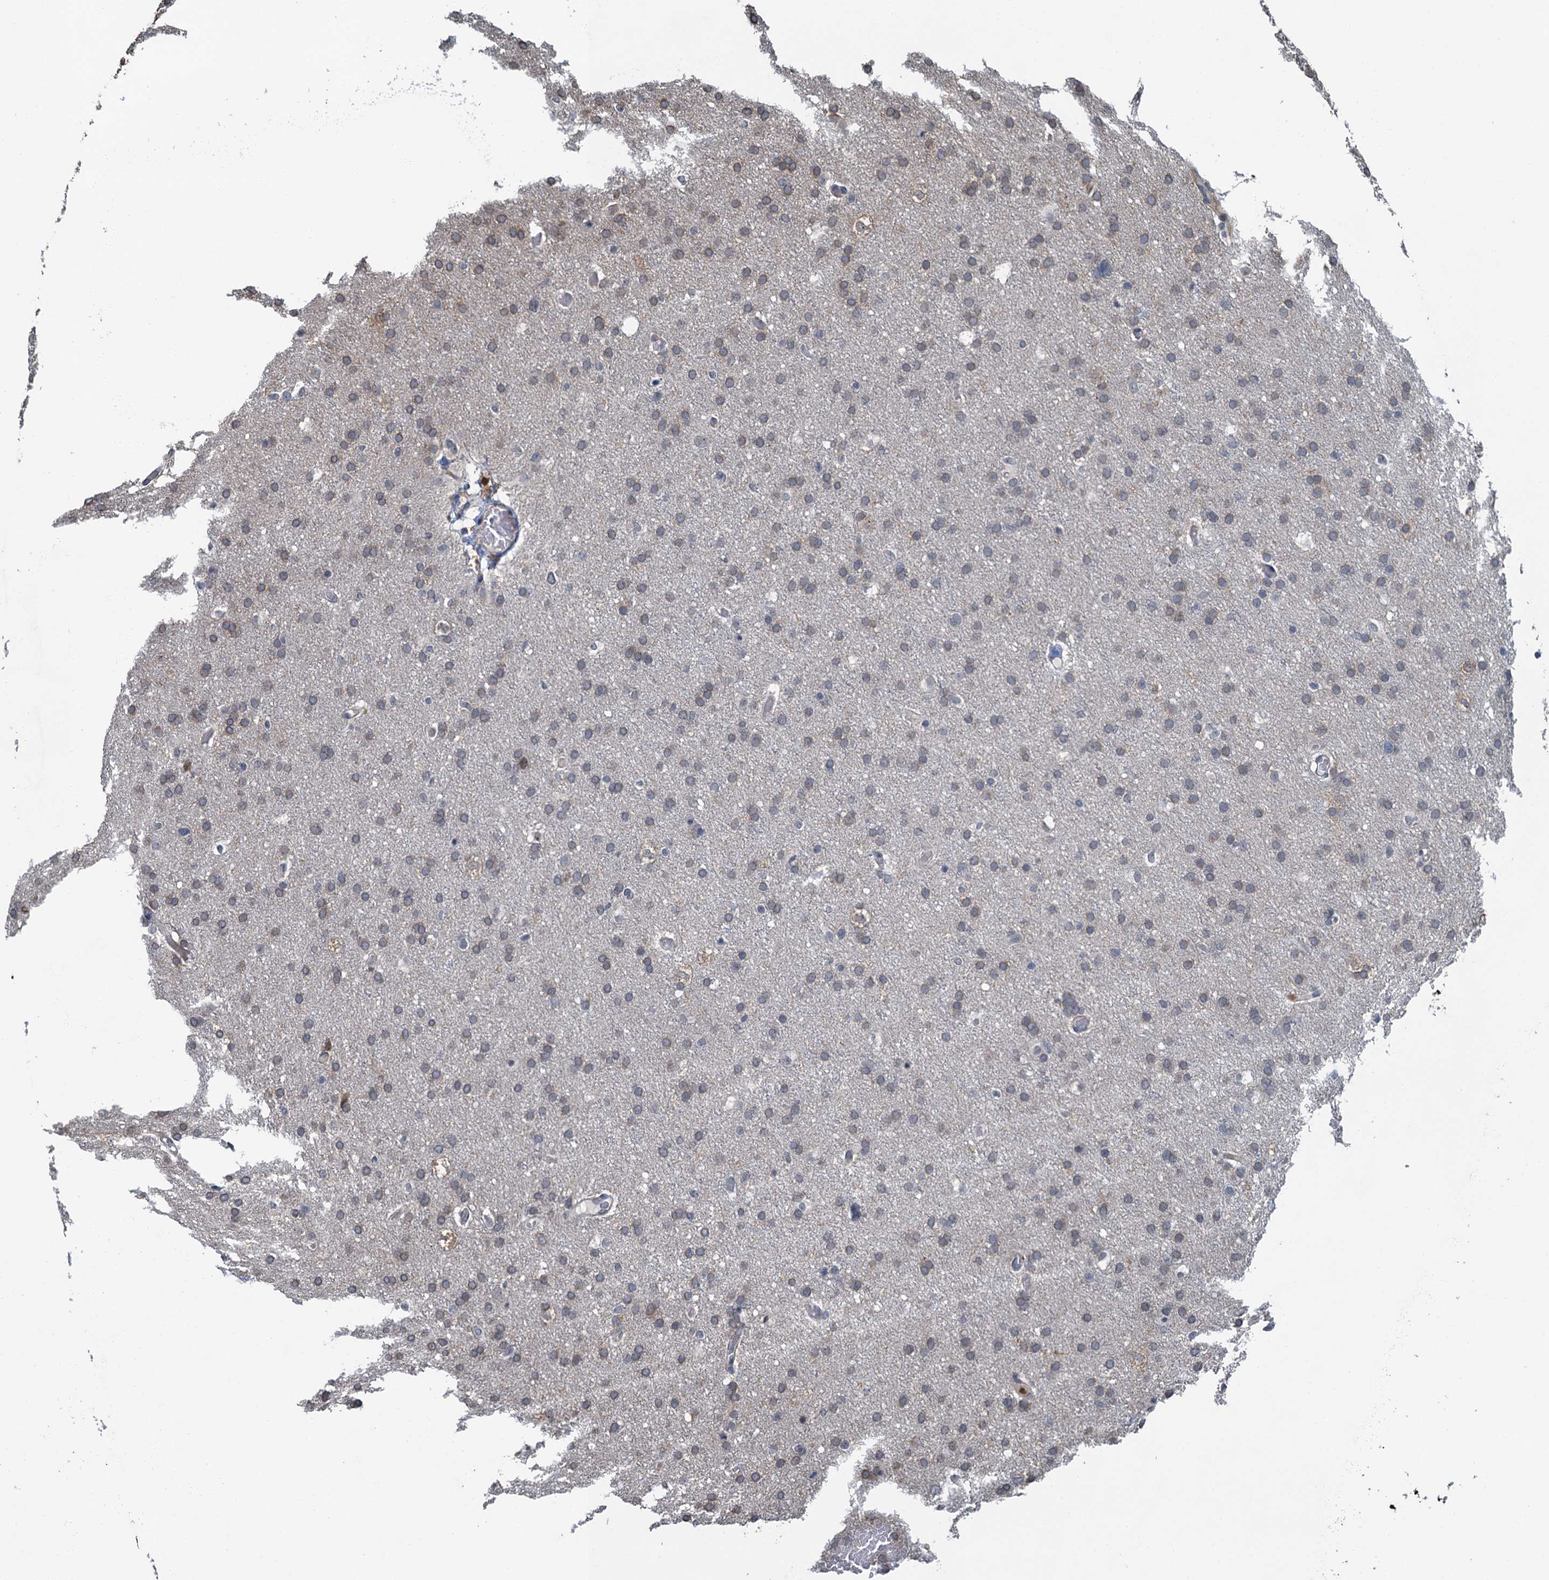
{"staining": {"intensity": "negative", "quantity": "none", "location": "none"}, "tissue": "glioma", "cell_type": "Tumor cells", "image_type": "cancer", "snomed": [{"axis": "morphology", "description": "Glioma, malignant, High grade"}, {"axis": "topography", "description": "Cerebral cortex"}], "caption": "The micrograph reveals no staining of tumor cells in glioma. (Stains: DAB IHC with hematoxylin counter stain, Microscopy: brightfield microscopy at high magnification).", "gene": "WHAMM", "patient": {"sex": "female", "age": 36}}